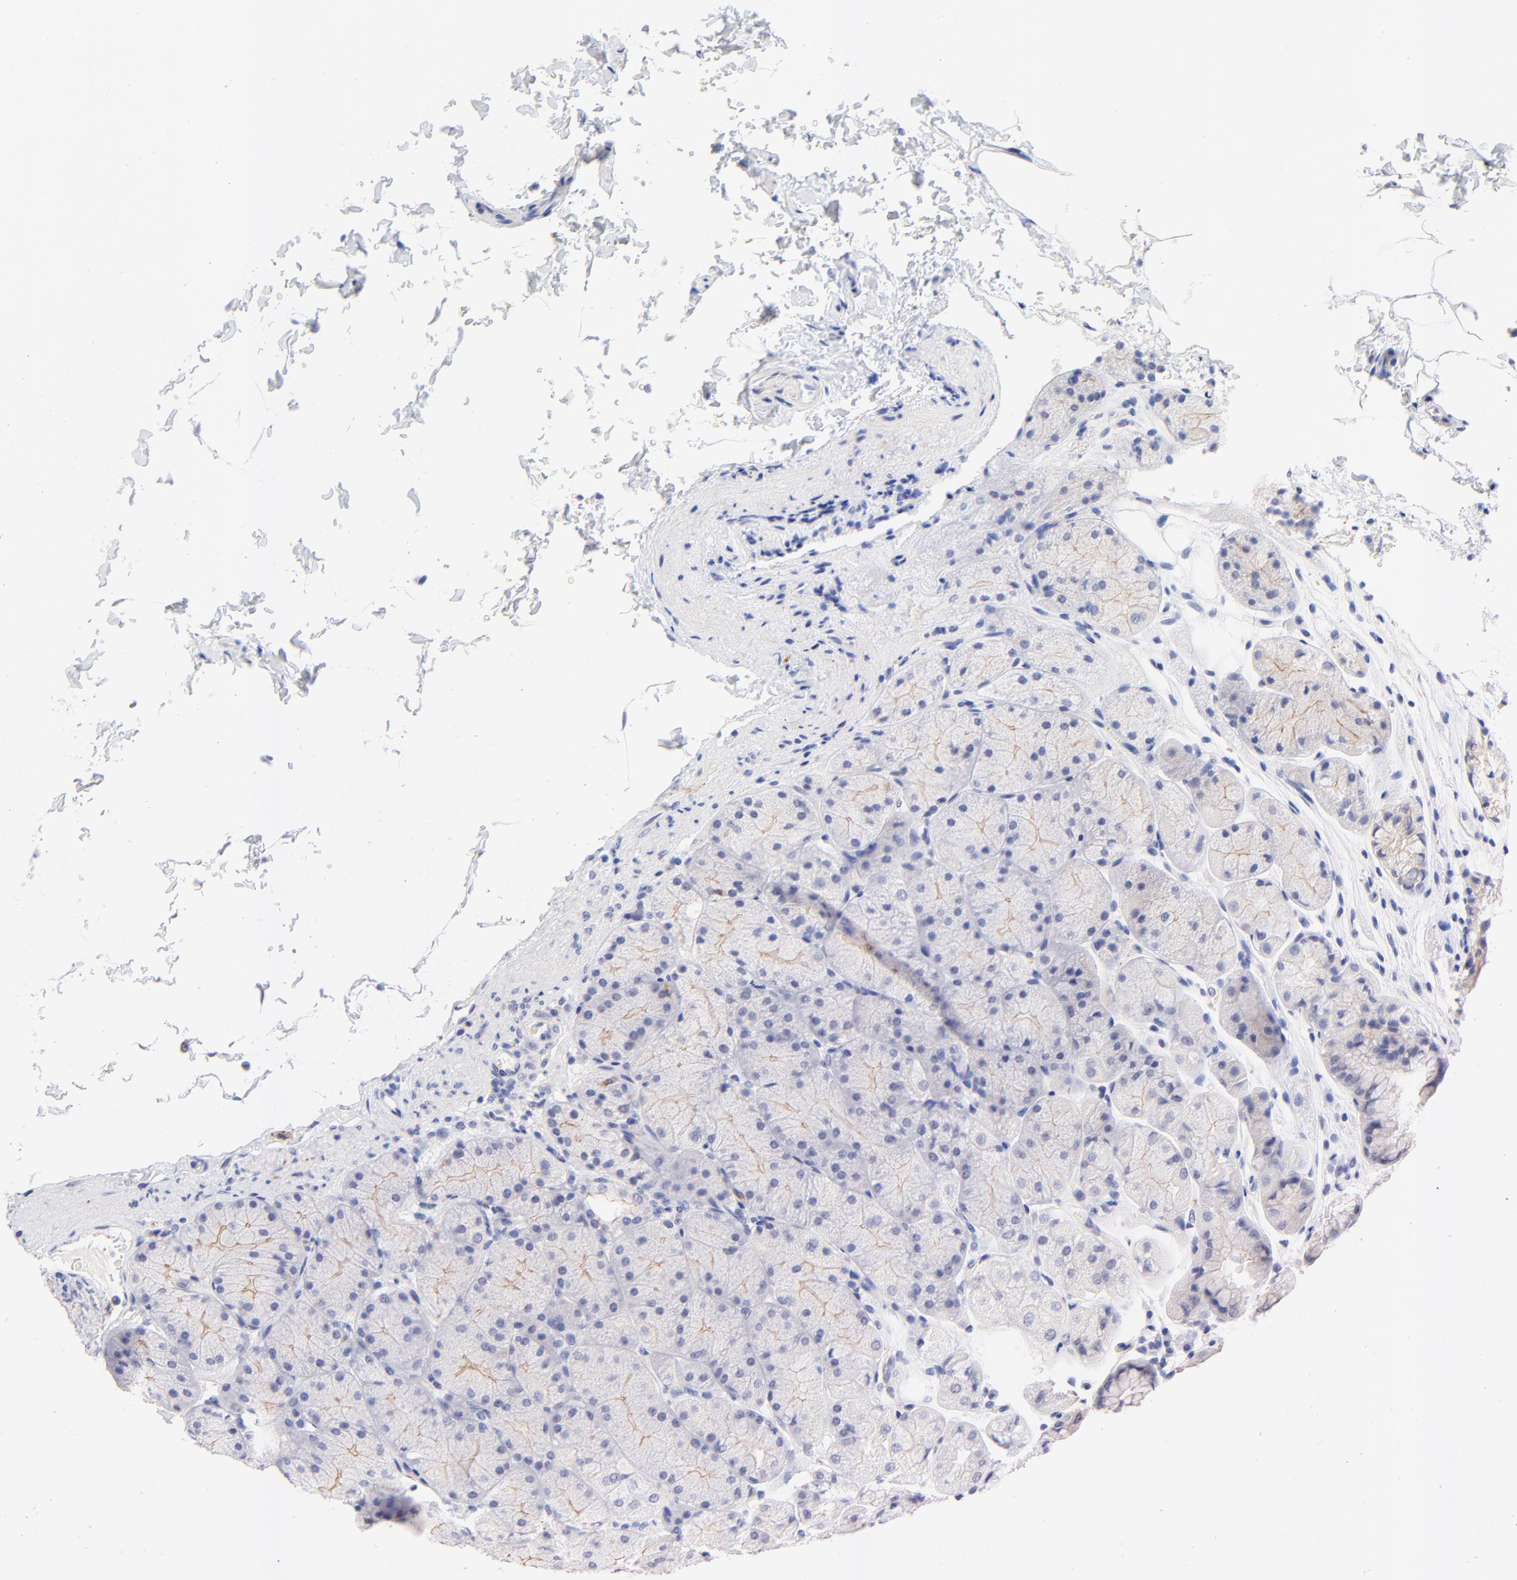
{"staining": {"intensity": "weak", "quantity": "<25%", "location": "cytoplasmic/membranous"}, "tissue": "stomach", "cell_type": "Glandular cells", "image_type": "normal", "snomed": [{"axis": "morphology", "description": "Normal tissue, NOS"}, {"axis": "topography", "description": "Stomach, upper"}], "caption": "Stomach was stained to show a protein in brown. There is no significant staining in glandular cells. (Immunohistochemistry, brightfield microscopy, high magnification).", "gene": "FAM117B", "patient": {"sex": "female", "age": 56}}